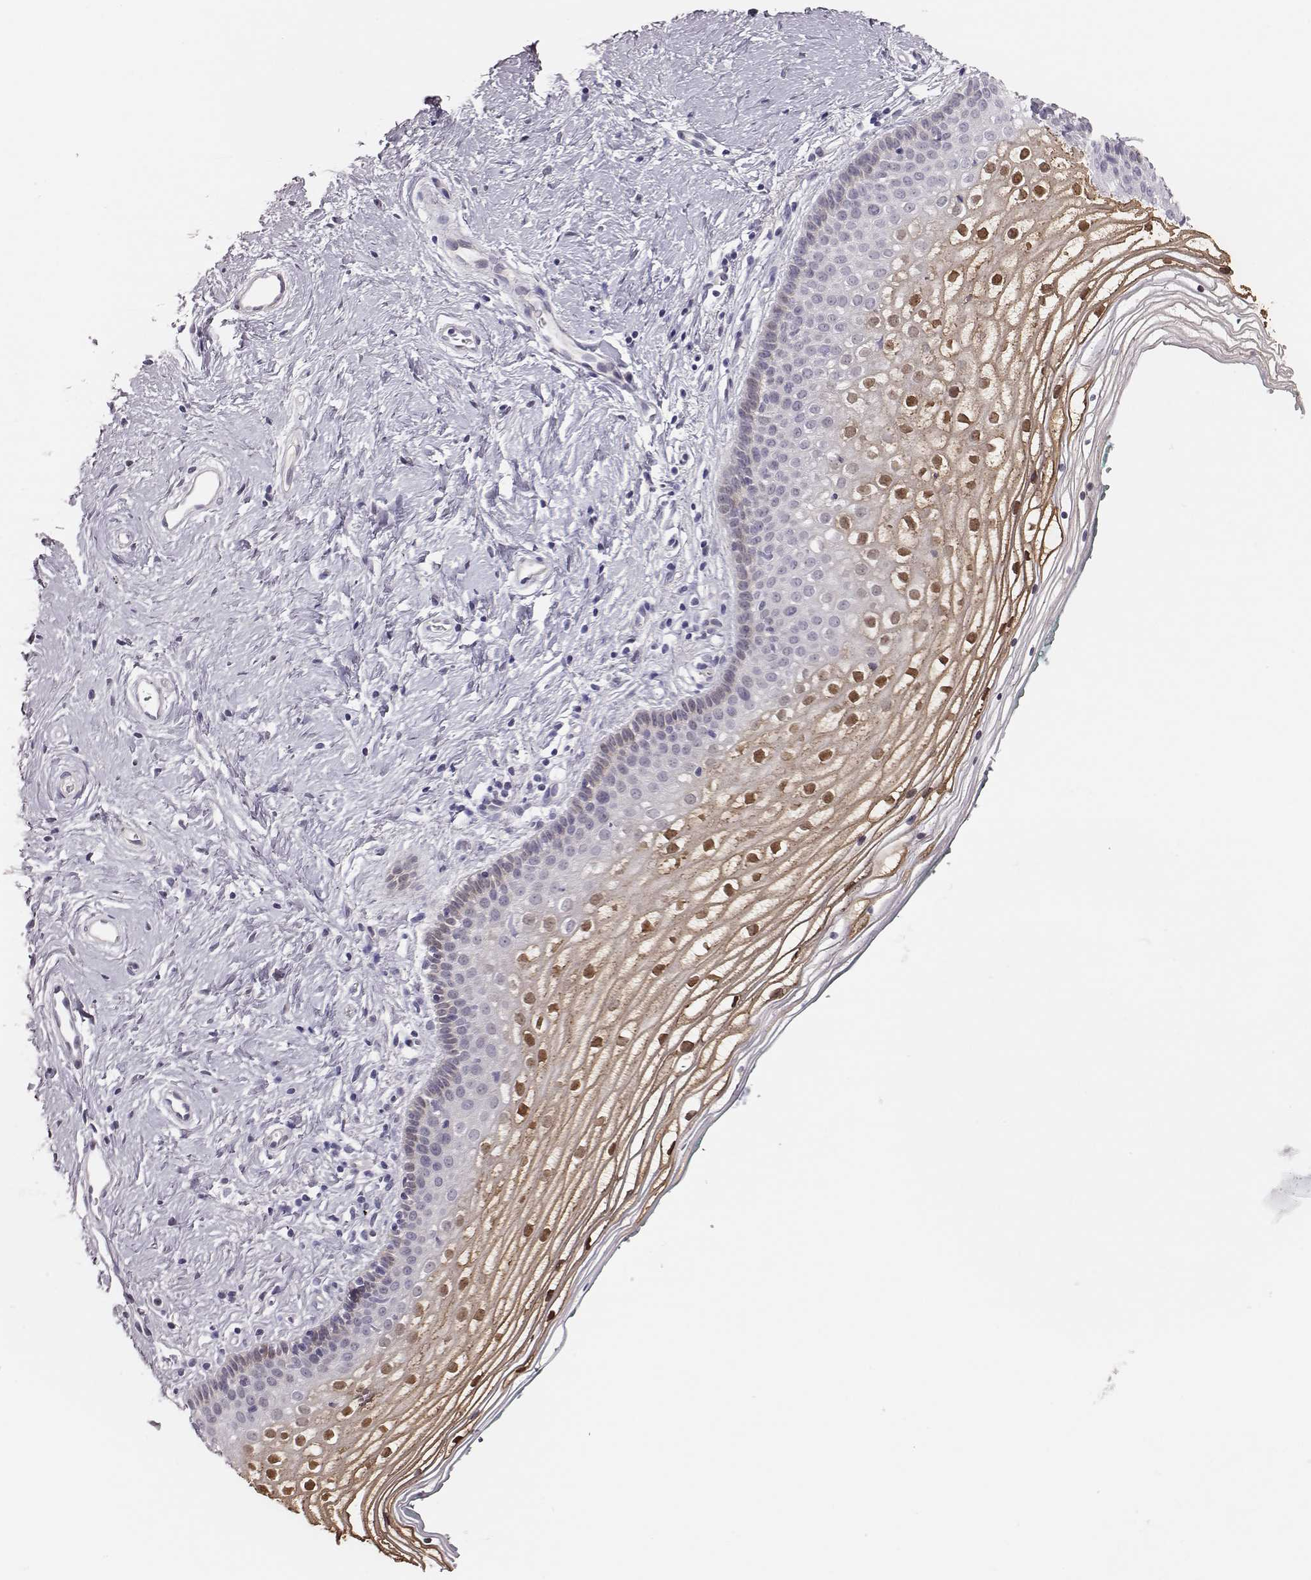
{"staining": {"intensity": "moderate", "quantity": "25%-75%", "location": "nuclear"}, "tissue": "vagina", "cell_type": "Squamous epithelial cells", "image_type": "normal", "snomed": [{"axis": "morphology", "description": "Normal tissue, NOS"}, {"axis": "topography", "description": "Vagina"}], "caption": "Immunohistochemistry histopathology image of benign vagina: vagina stained using immunohistochemistry exhibits medium levels of moderate protein expression localized specifically in the nuclear of squamous epithelial cells, appearing as a nuclear brown color.", "gene": "SCML2", "patient": {"sex": "female", "age": 36}}